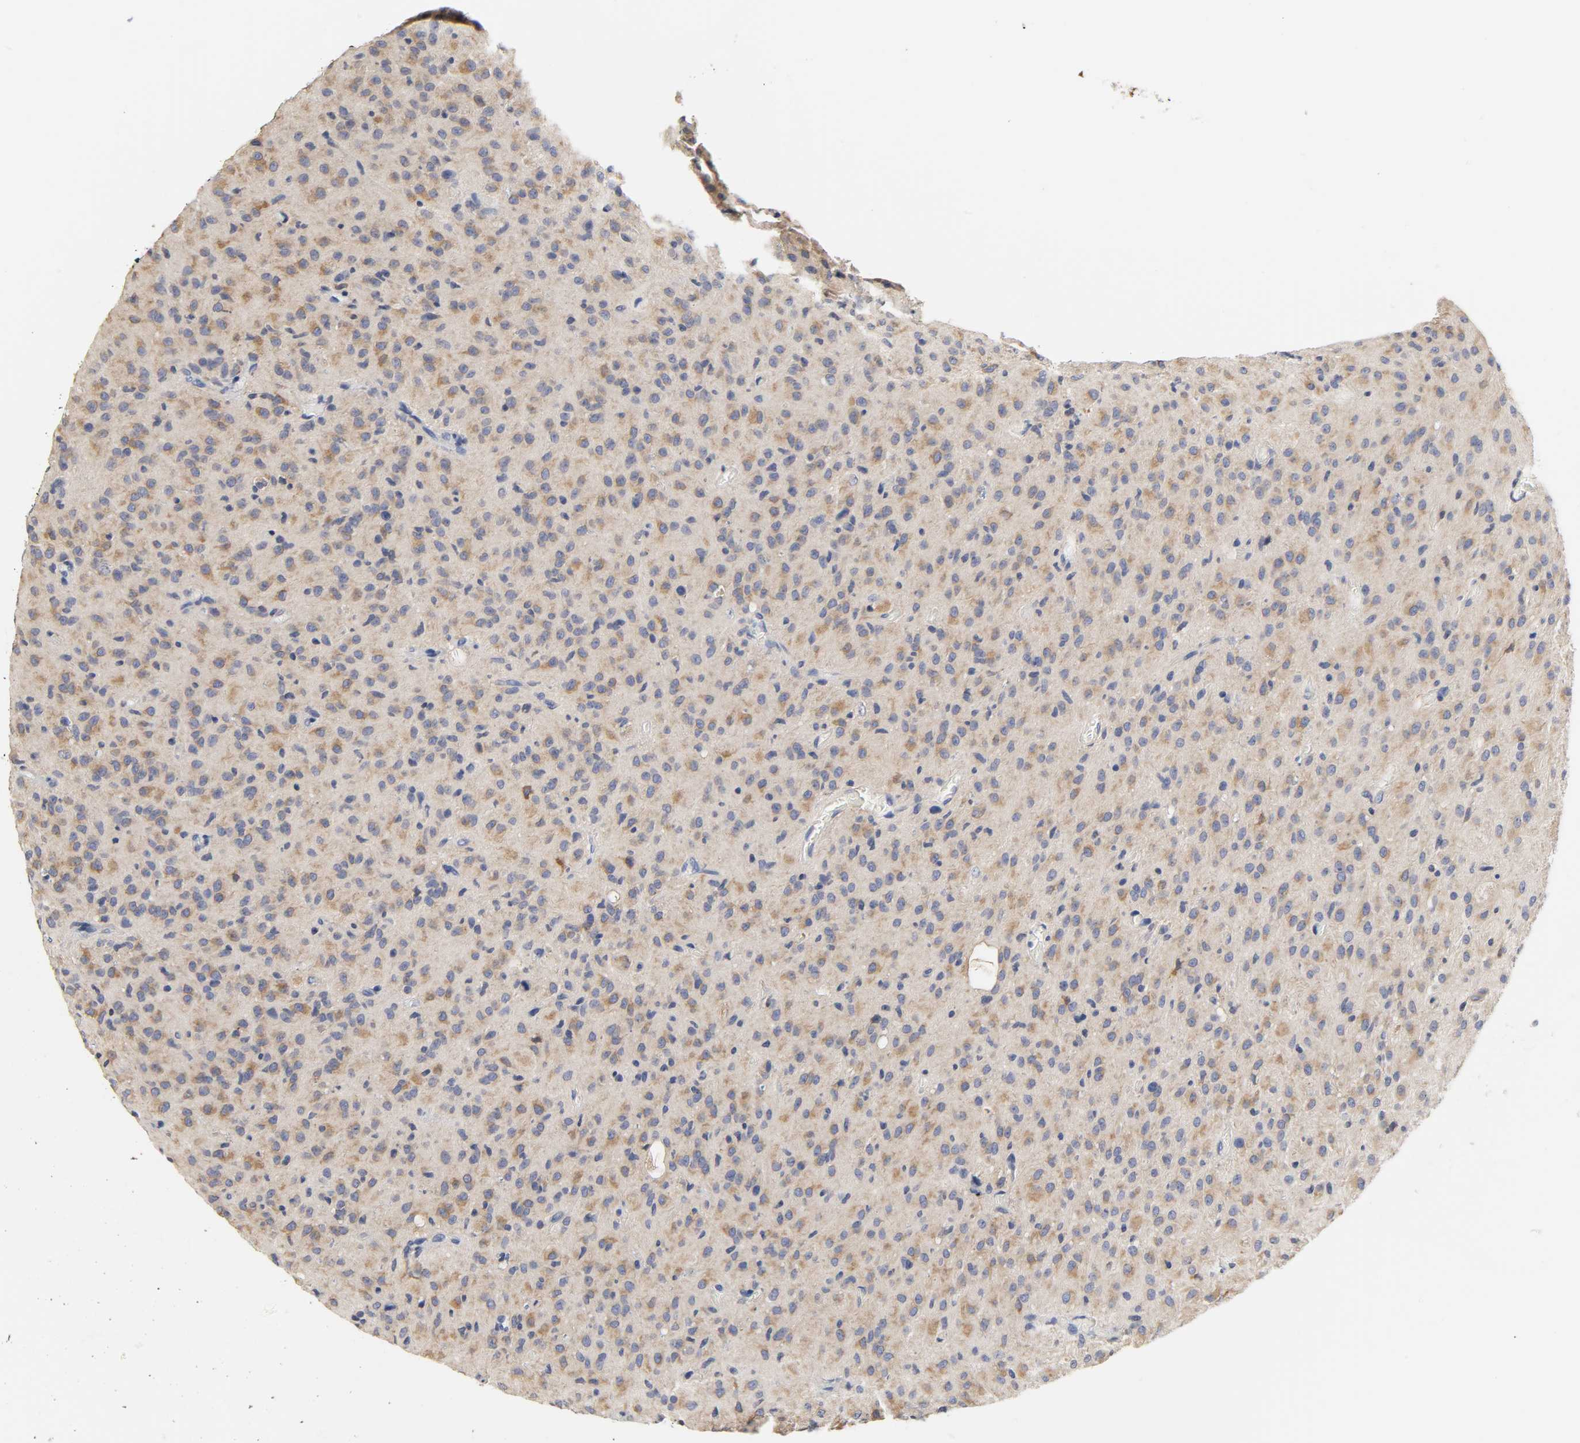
{"staining": {"intensity": "weak", "quantity": ">75%", "location": "cytoplasmic/membranous"}, "tissue": "glioma", "cell_type": "Tumor cells", "image_type": "cancer", "snomed": [{"axis": "morphology", "description": "Glioma, malignant, High grade"}, {"axis": "topography", "description": "Brain"}], "caption": "A micrograph showing weak cytoplasmic/membranous positivity in approximately >75% of tumor cells in glioma, as visualized by brown immunohistochemical staining.", "gene": "HCK", "patient": {"sex": "female", "age": 59}}